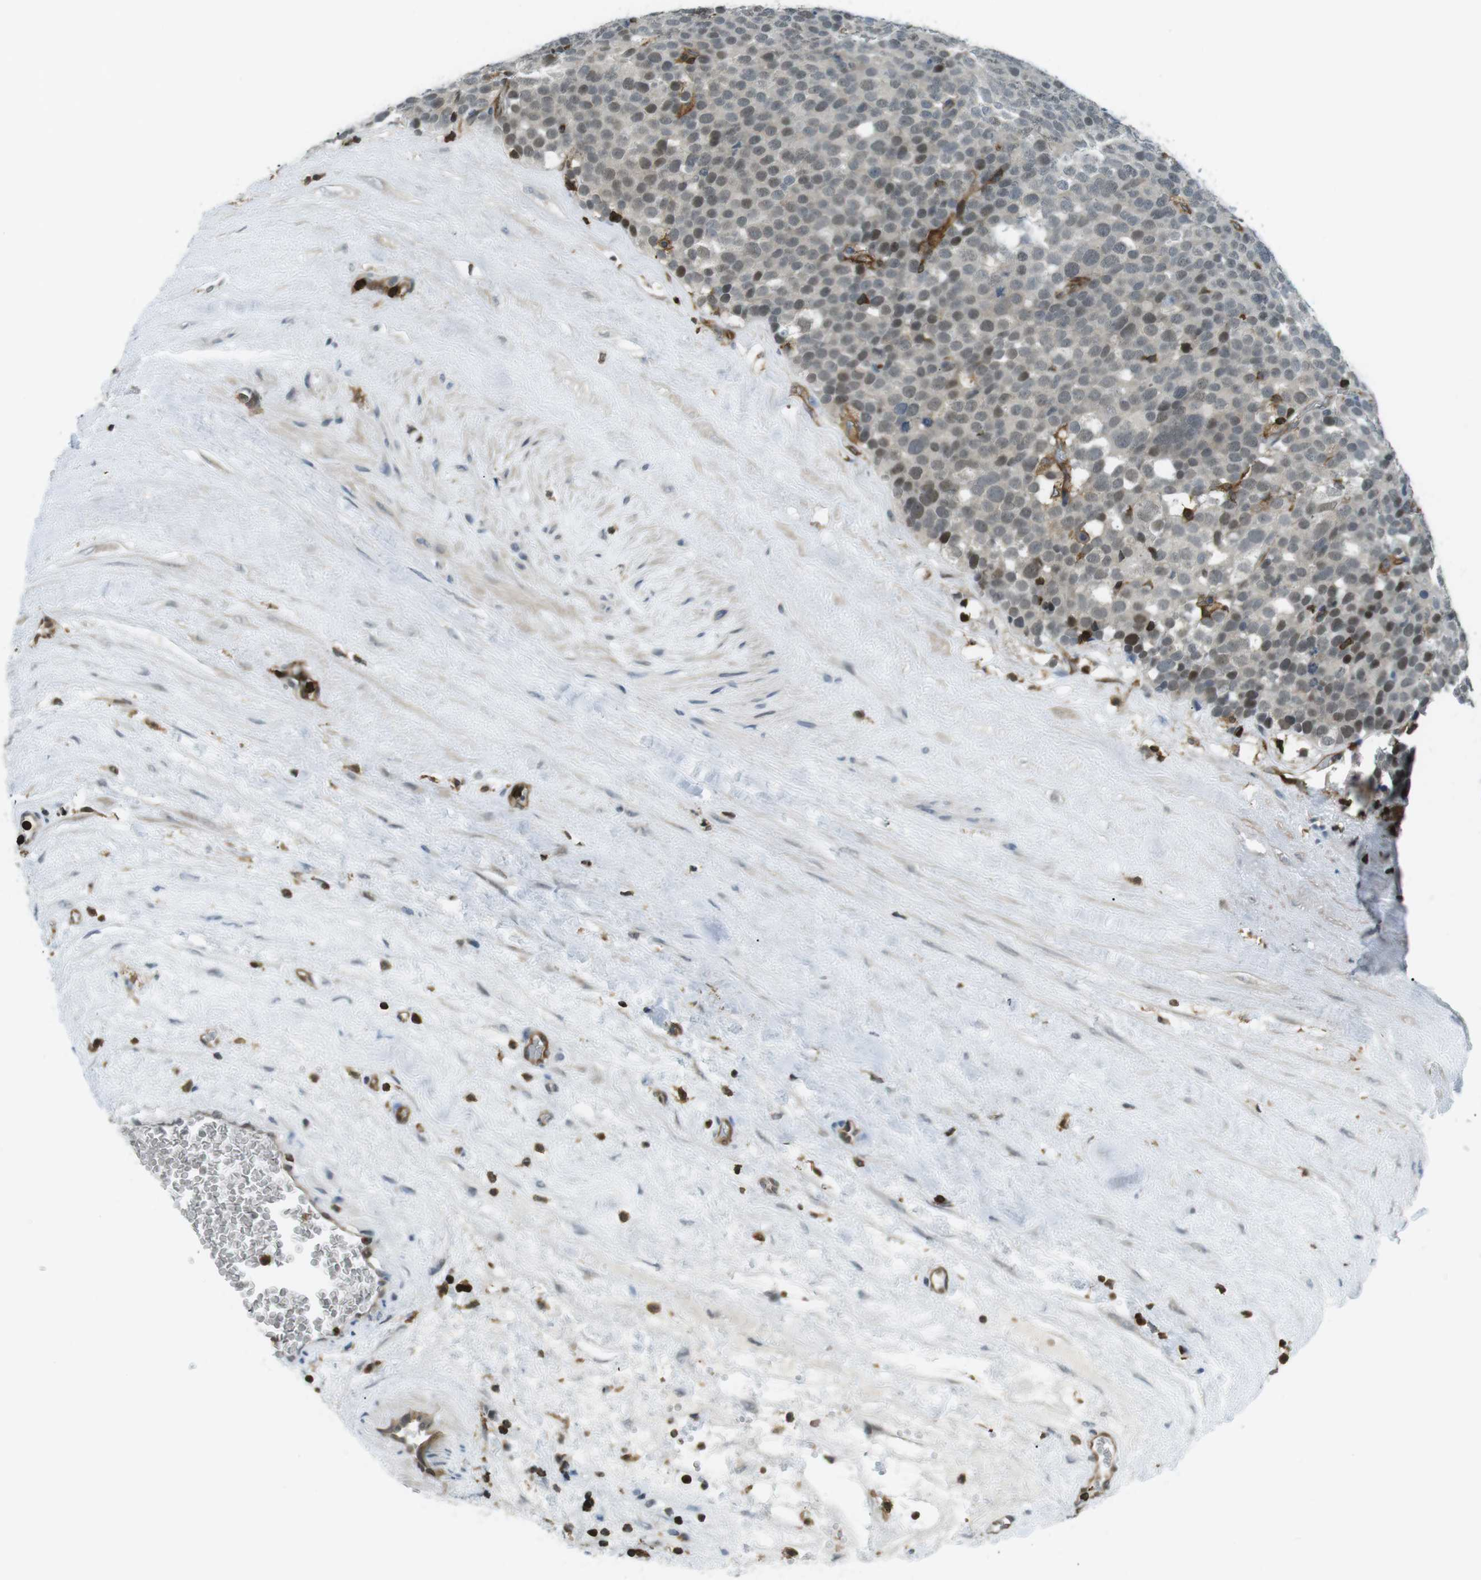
{"staining": {"intensity": "weak", "quantity": "25%-75%", "location": "nuclear"}, "tissue": "testis cancer", "cell_type": "Tumor cells", "image_type": "cancer", "snomed": [{"axis": "morphology", "description": "Seminoma, NOS"}, {"axis": "topography", "description": "Testis"}], "caption": "DAB immunohistochemical staining of human seminoma (testis) exhibits weak nuclear protein positivity in about 25%-75% of tumor cells.", "gene": "STK10", "patient": {"sex": "male", "age": 71}}